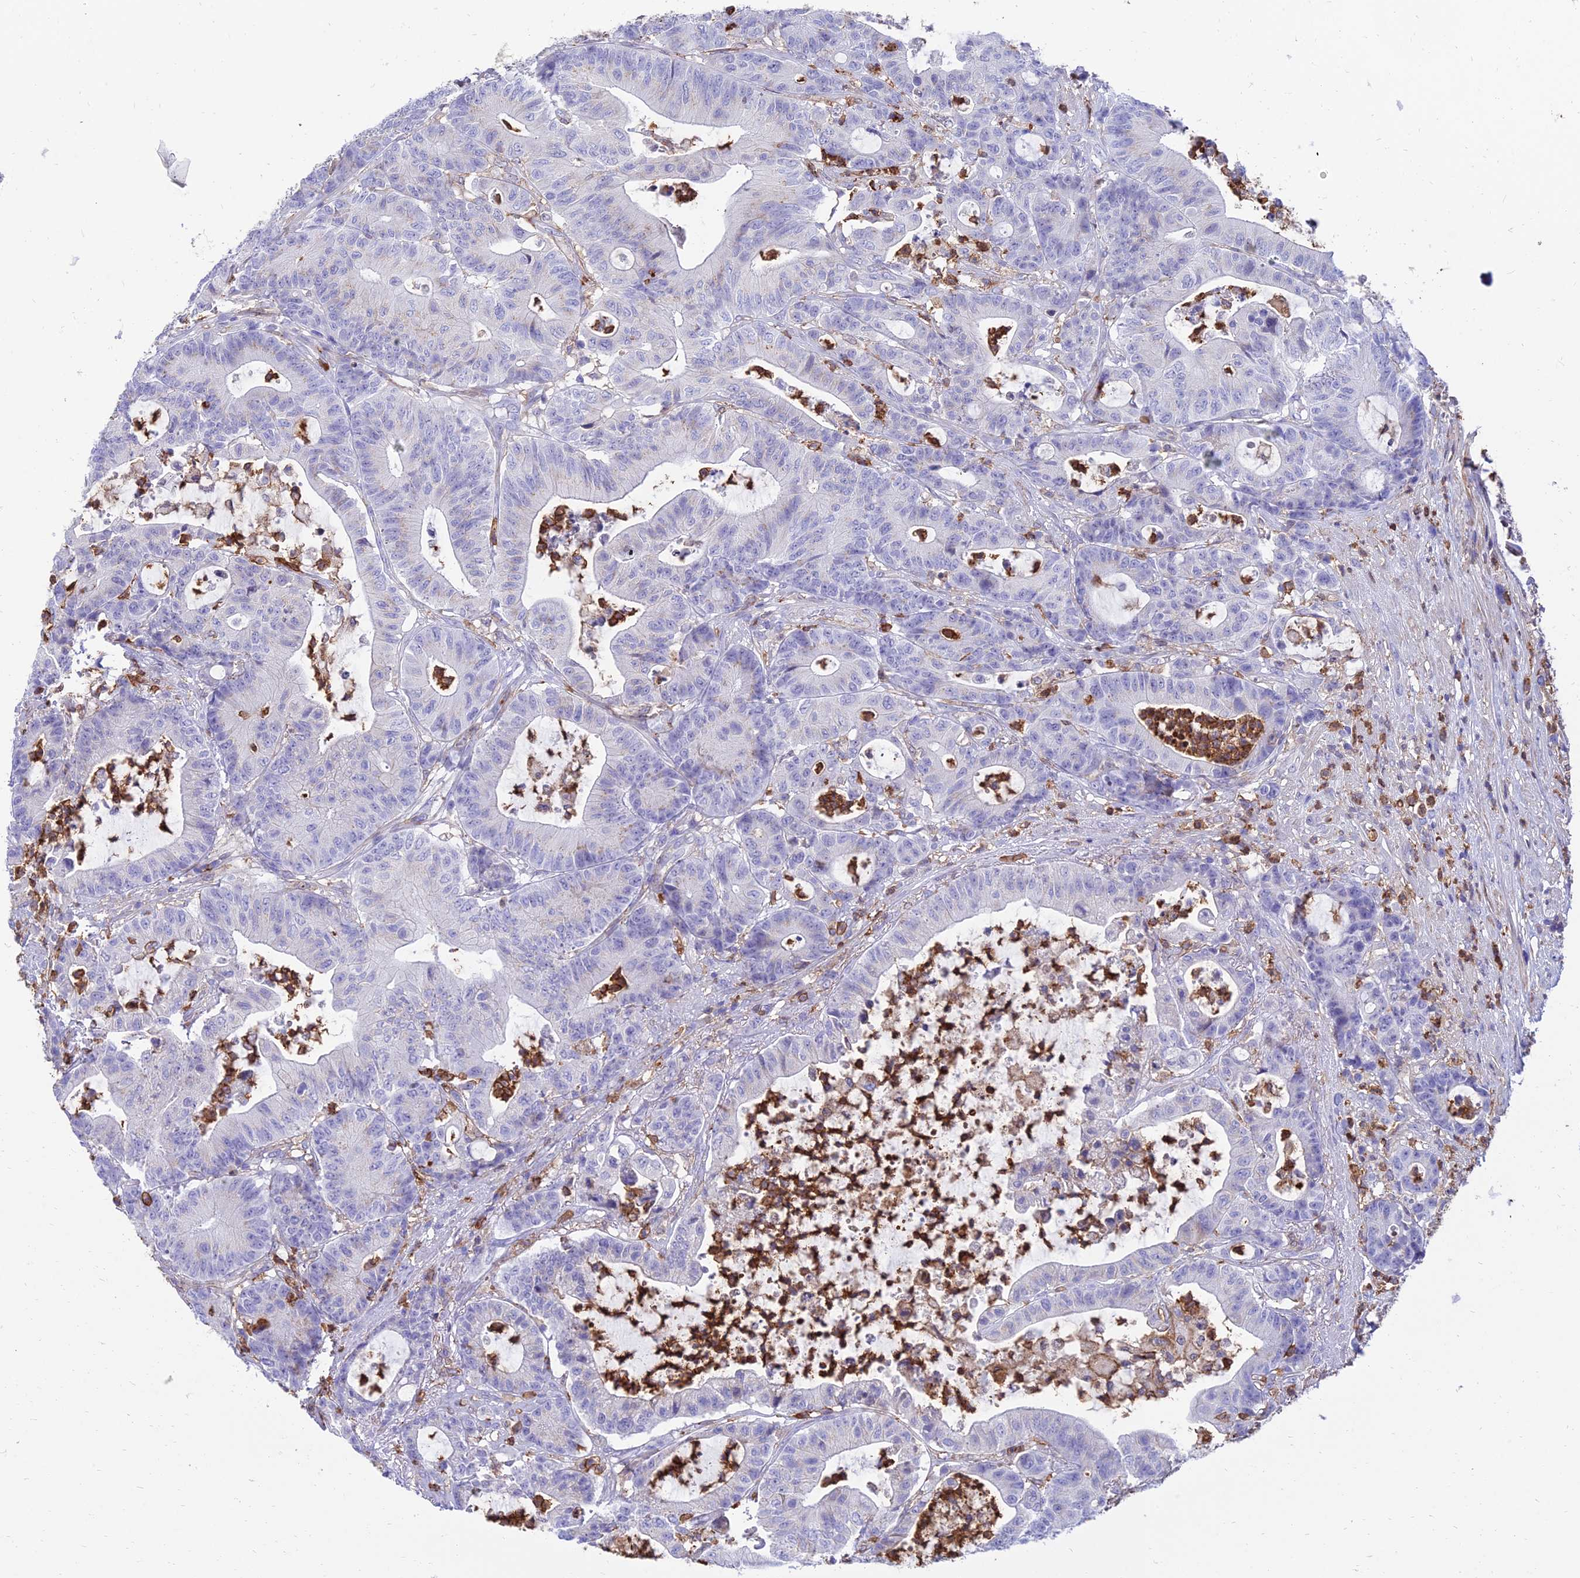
{"staining": {"intensity": "negative", "quantity": "none", "location": "none"}, "tissue": "colorectal cancer", "cell_type": "Tumor cells", "image_type": "cancer", "snomed": [{"axis": "morphology", "description": "Adenocarcinoma, NOS"}, {"axis": "topography", "description": "Colon"}], "caption": "The image exhibits no staining of tumor cells in colorectal adenocarcinoma. (Brightfield microscopy of DAB IHC at high magnification).", "gene": "SREK1IP1", "patient": {"sex": "female", "age": 84}}